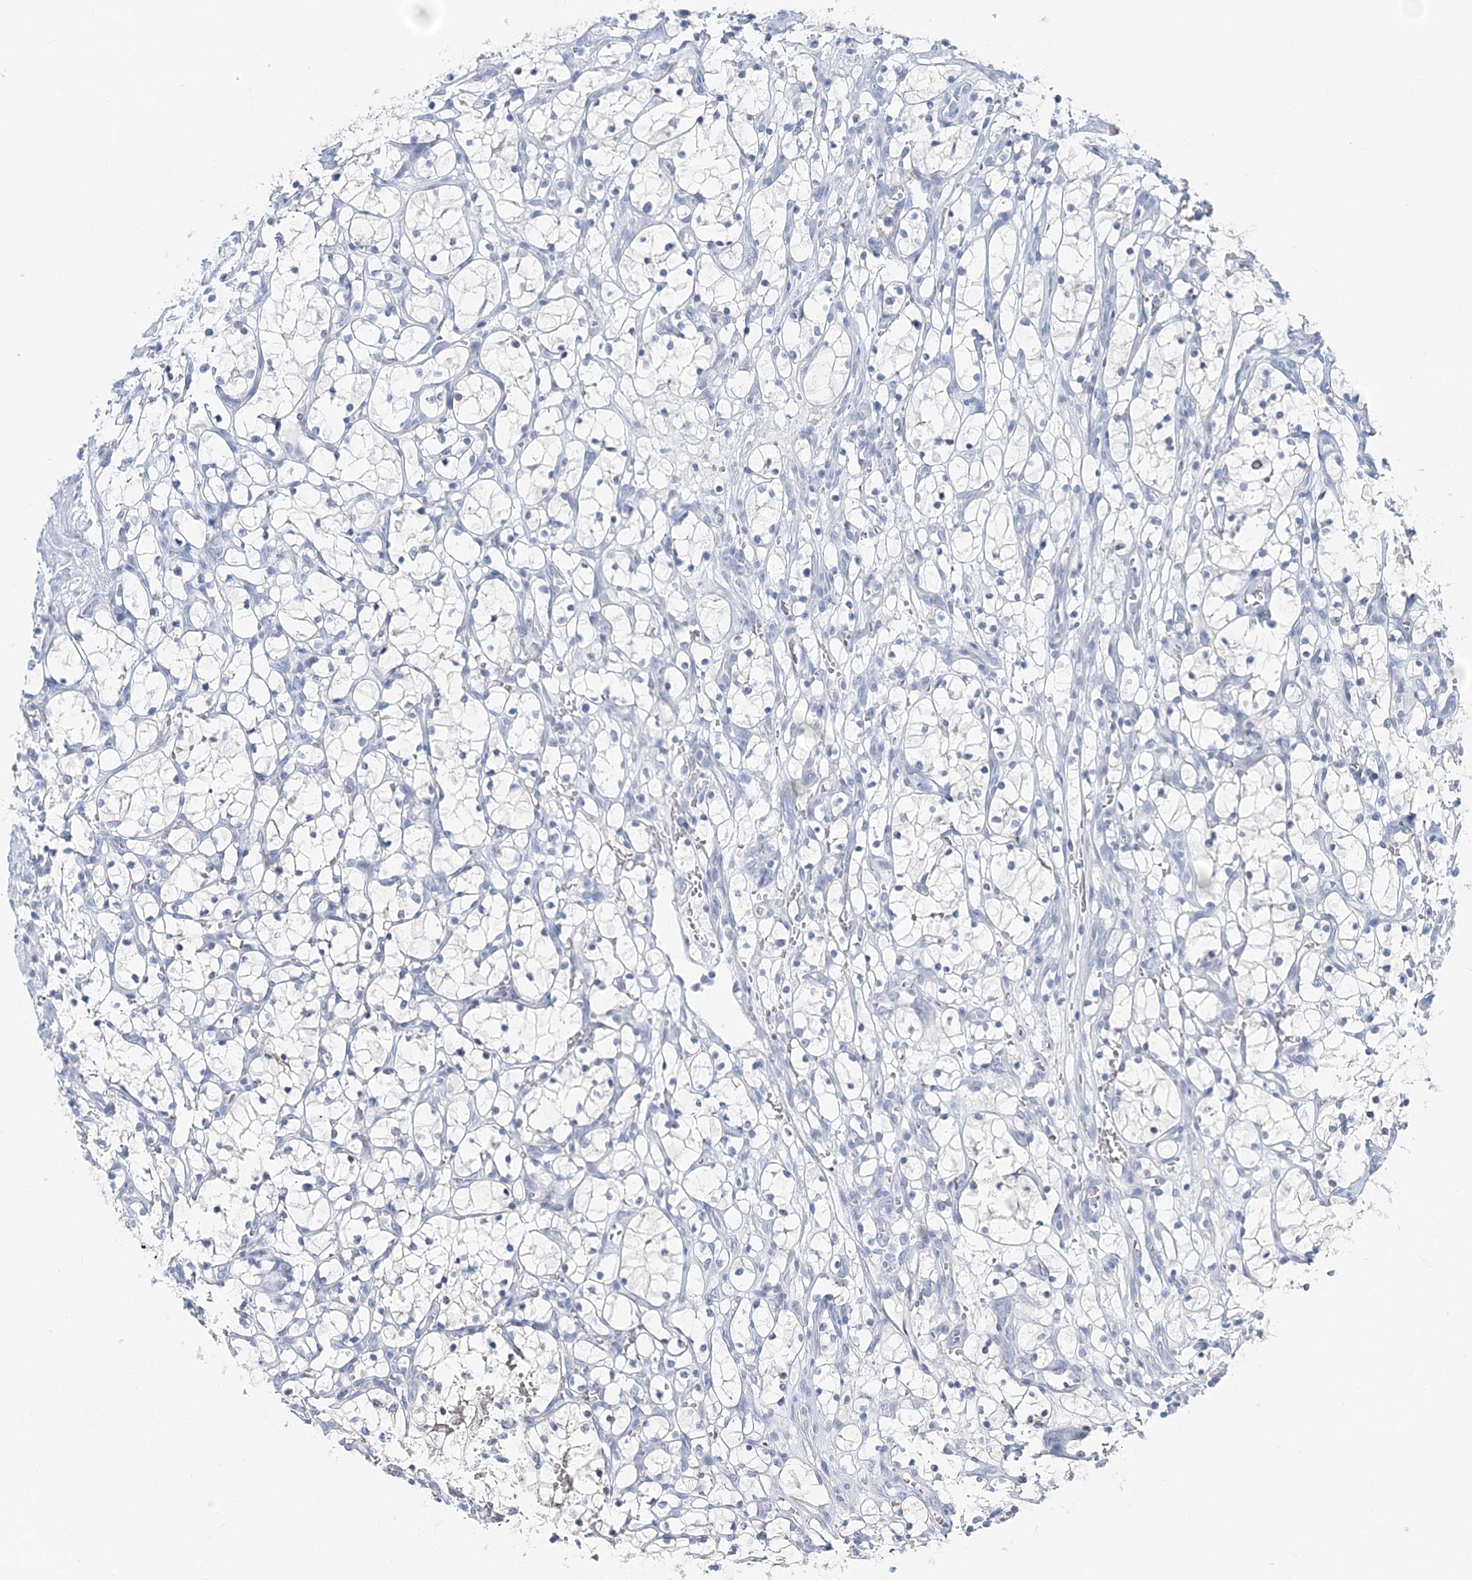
{"staining": {"intensity": "negative", "quantity": "none", "location": "none"}, "tissue": "renal cancer", "cell_type": "Tumor cells", "image_type": "cancer", "snomed": [{"axis": "morphology", "description": "Adenocarcinoma, NOS"}, {"axis": "topography", "description": "Kidney"}], "caption": "Human adenocarcinoma (renal) stained for a protein using immunohistochemistry exhibits no positivity in tumor cells.", "gene": "VILL", "patient": {"sex": "female", "age": 69}}